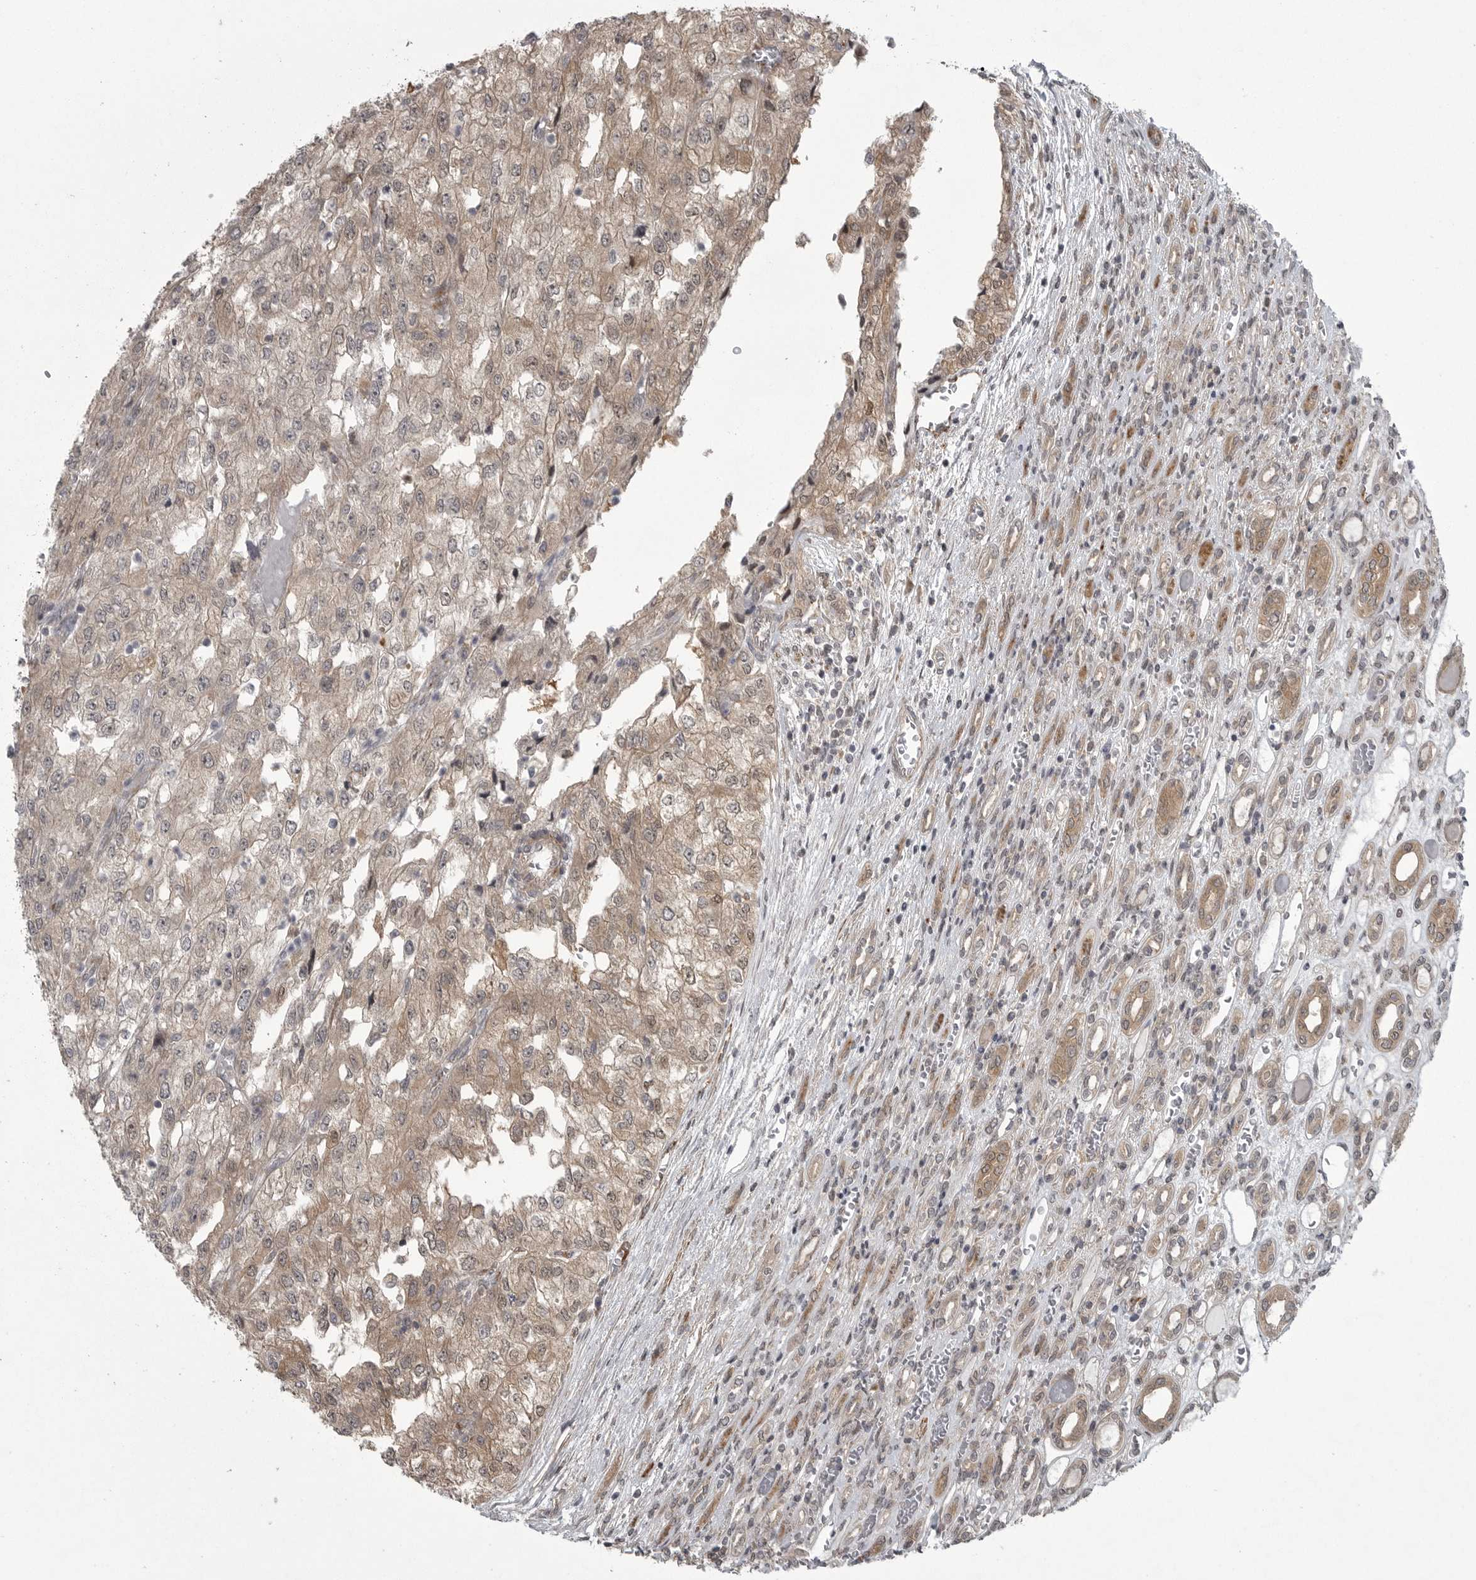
{"staining": {"intensity": "weak", "quantity": "25%-75%", "location": "cytoplasmic/membranous"}, "tissue": "renal cancer", "cell_type": "Tumor cells", "image_type": "cancer", "snomed": [{"axis": "morphology", "description": "Adenocarcinoma, NOS"}, {"axis": "topography", "description": "Kidney"}], "caption": "This micrograph demonstrates renal cancer stained with IHC to label a protein in brown. The cytoplasmic/membranous of tumor cells show weak positivity for the protein. Nuclei are counter-stained blue.", "gene": "PPP1R9A", "patient": {"sex": "female", "age": 54}}